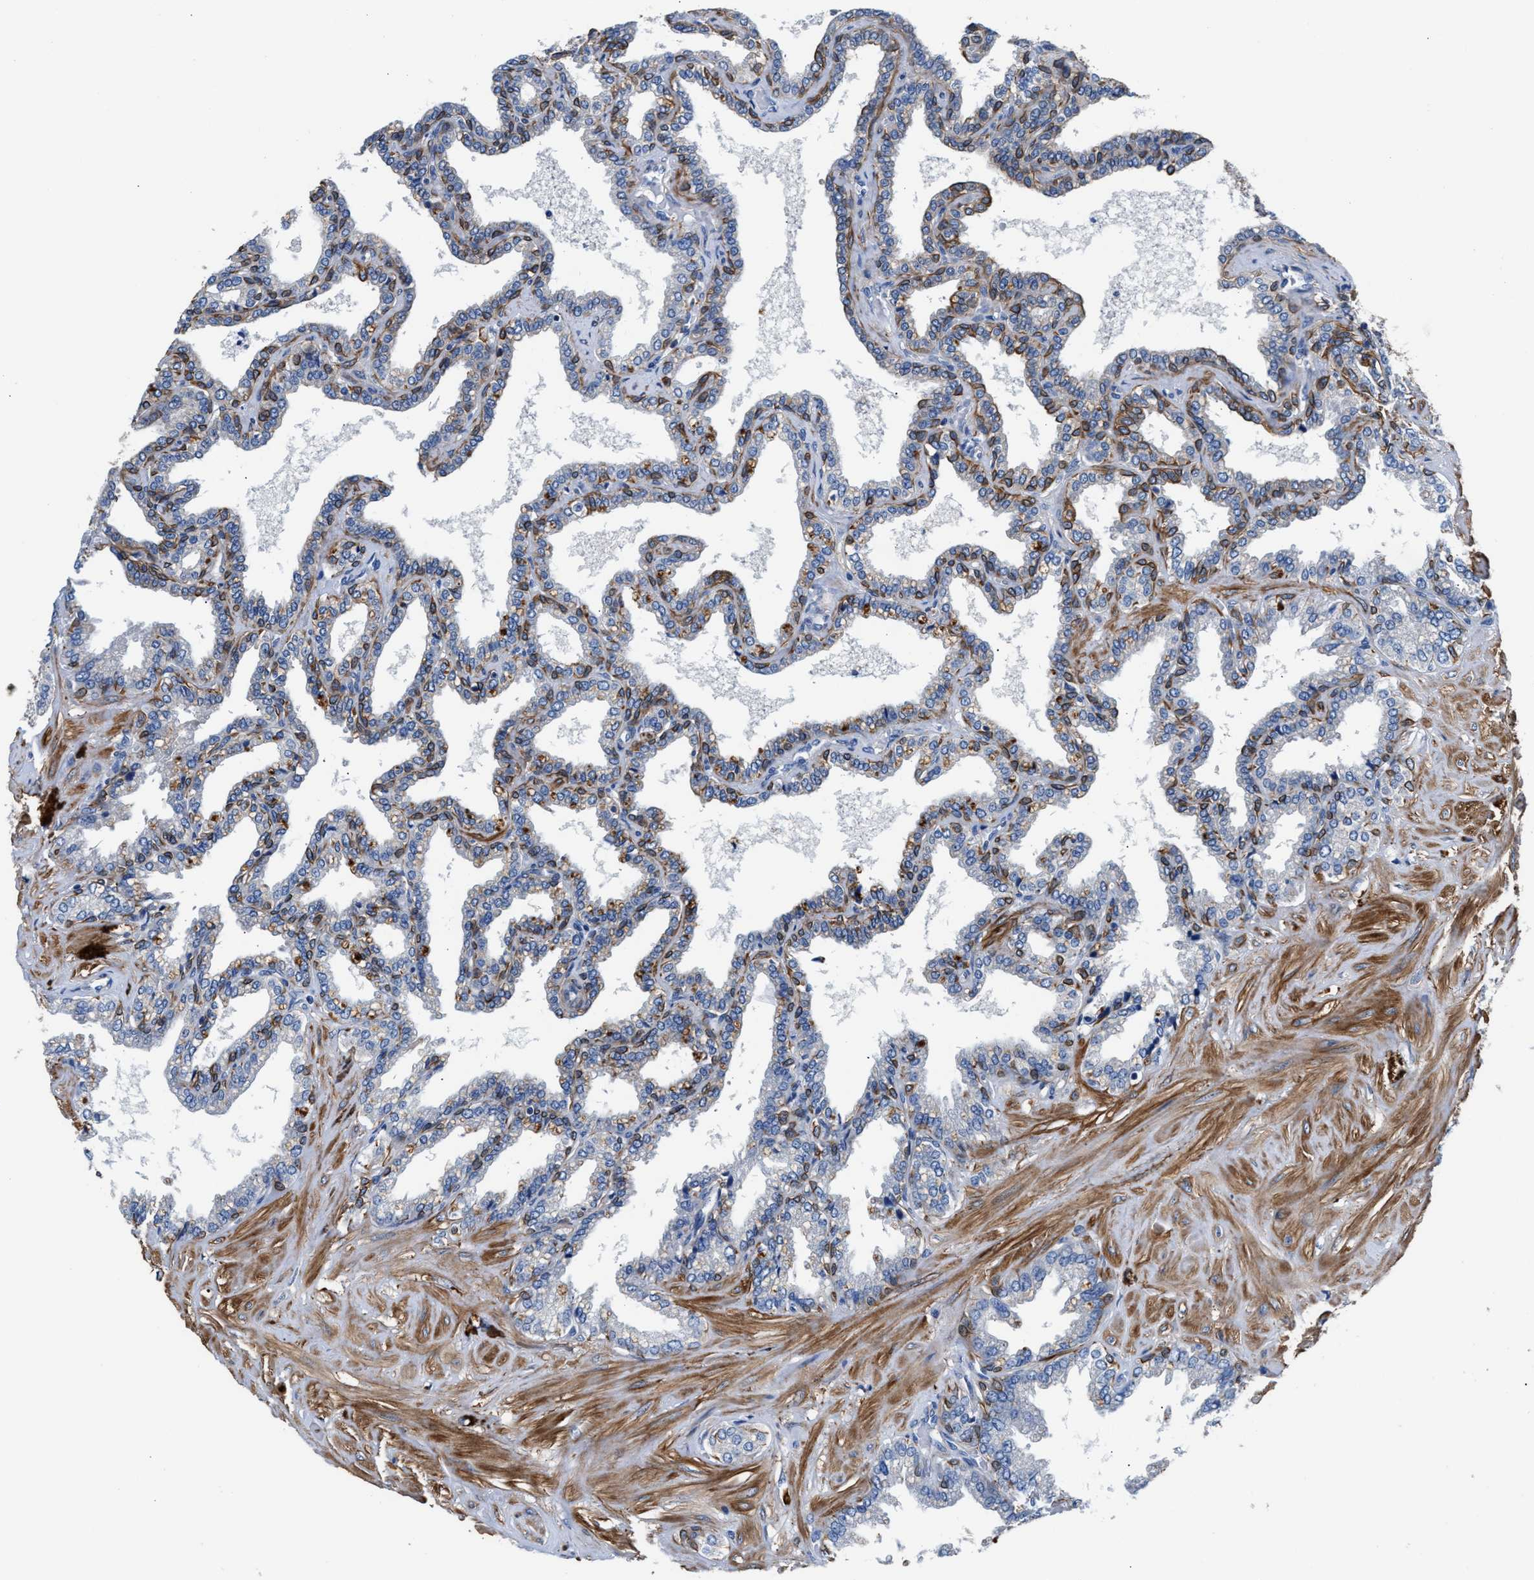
{"staining": {"intensity": "moderate", "quantity": "<25%", "location": "cytoplasmic/membranous"}, "tissue": "seminal vesicle", "cell_type": "Glandular cells", "image_type": "normal", "snomed": [{"axis": "morphology", "description": "Normal tissue, NOS"}, {"axis": "topography", "description": "Seminal veicle"}], "caption": "This histopathology image demonstrates IHC staining of unremarkable human seminal vesicle, with low moderate cytoplasmic/membranous staining in about <25% of glandular cells.", "gene": "PARG", "patient": {"sex": "male", "age": 46}}